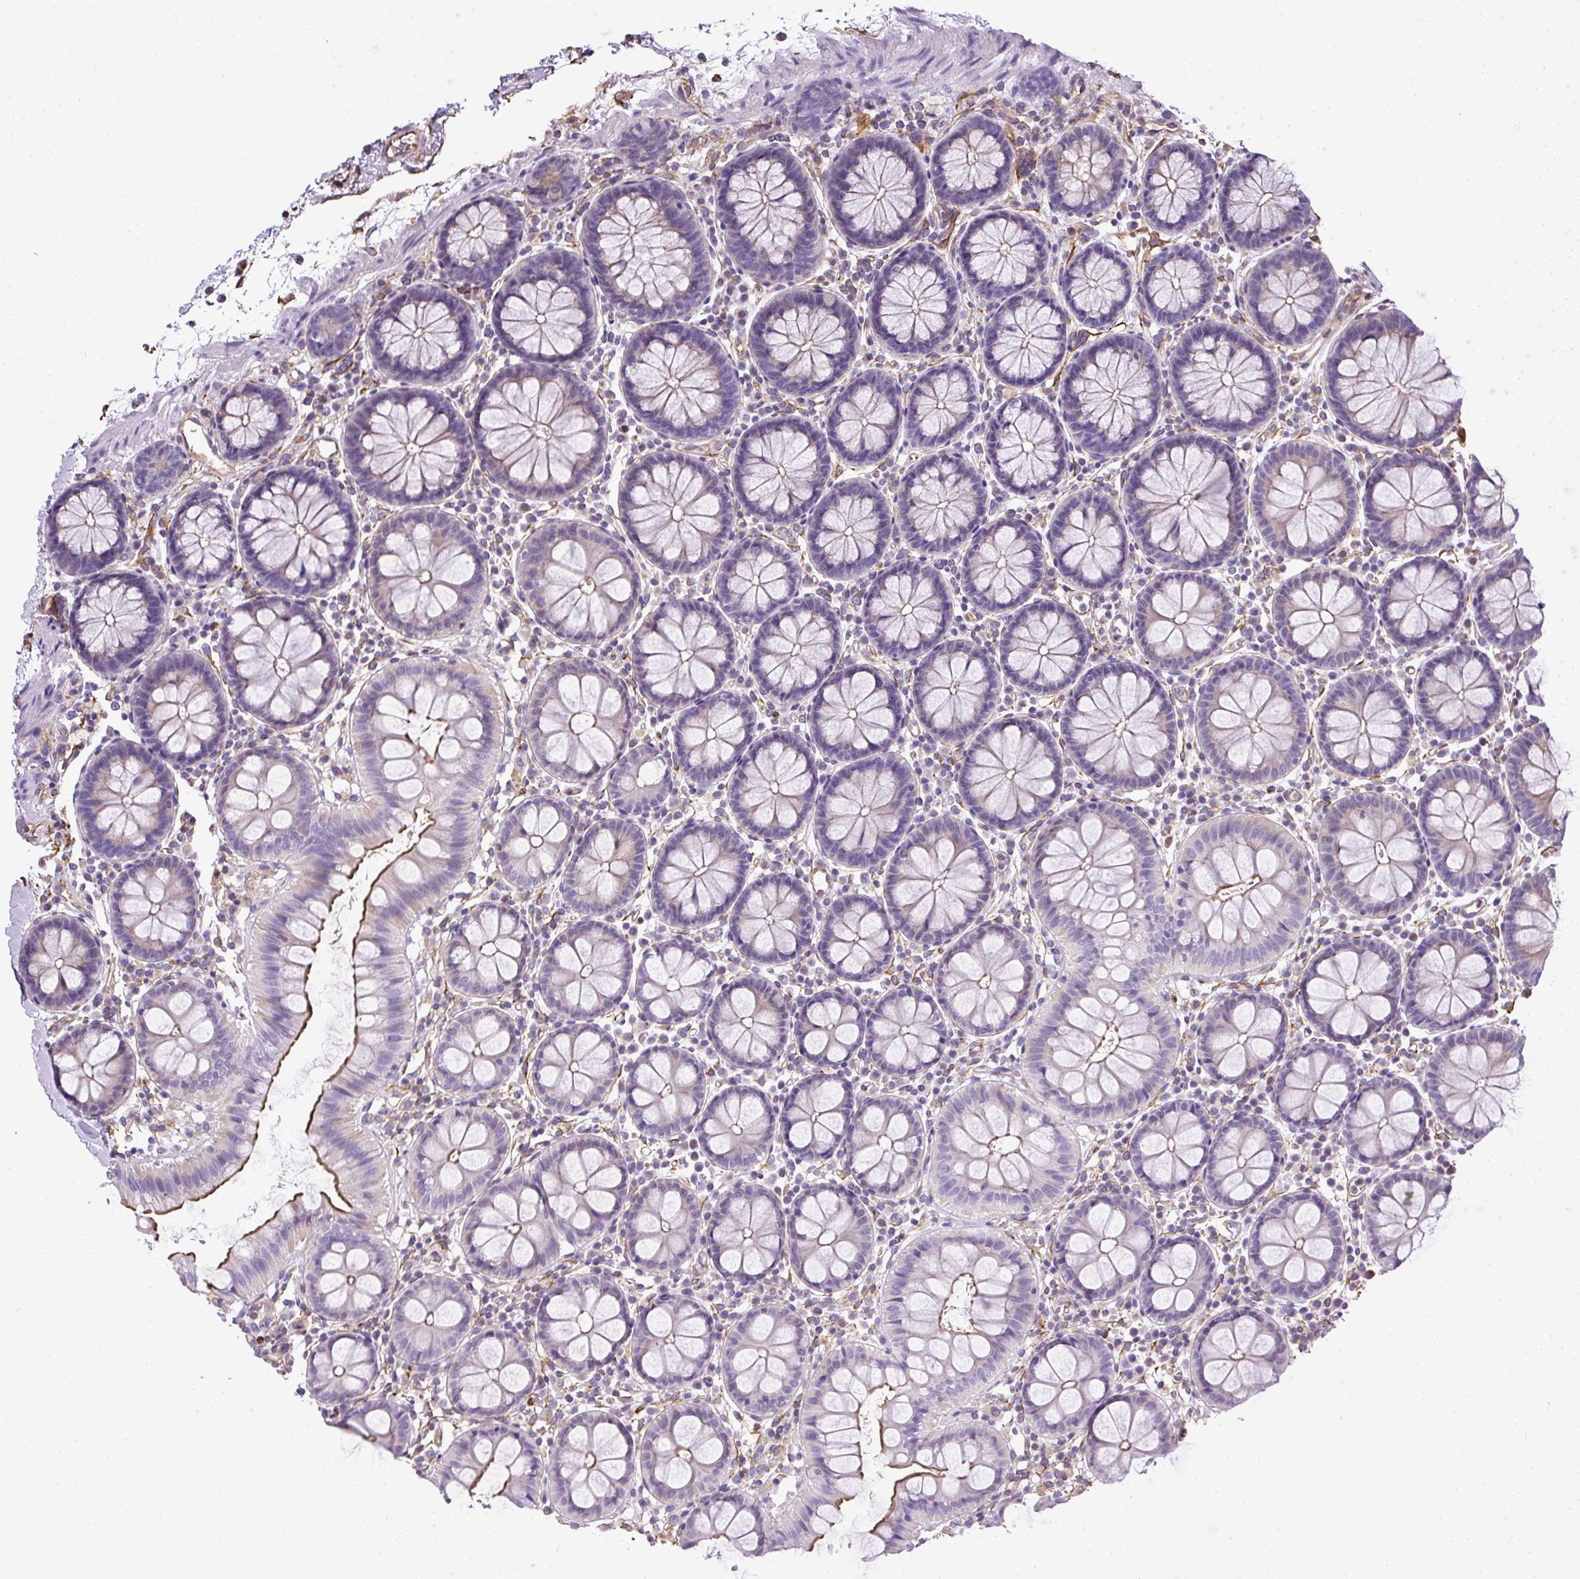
{"staining": {"intensity": "moderate", "quantity": ">75%", "location": "cytoplasmic/membranous"}, "tissue": "colon", "cell_type": "Endothelial cells", "image_type": "normal", "snomed": [{"axis": "morphology", "description": "Normal tissue, NOS"}, {"axis": "topography", "description": "Colon"}], "caption": "A medium amount of moderate cytoplasmic/membranous positivity is appreciated in about >75% of endothelial cells in benign colon. (IHC, brightfield microscopy, high magnification).", "gene": "PLS1", "patient": {"sex": "male", "age": 75}}